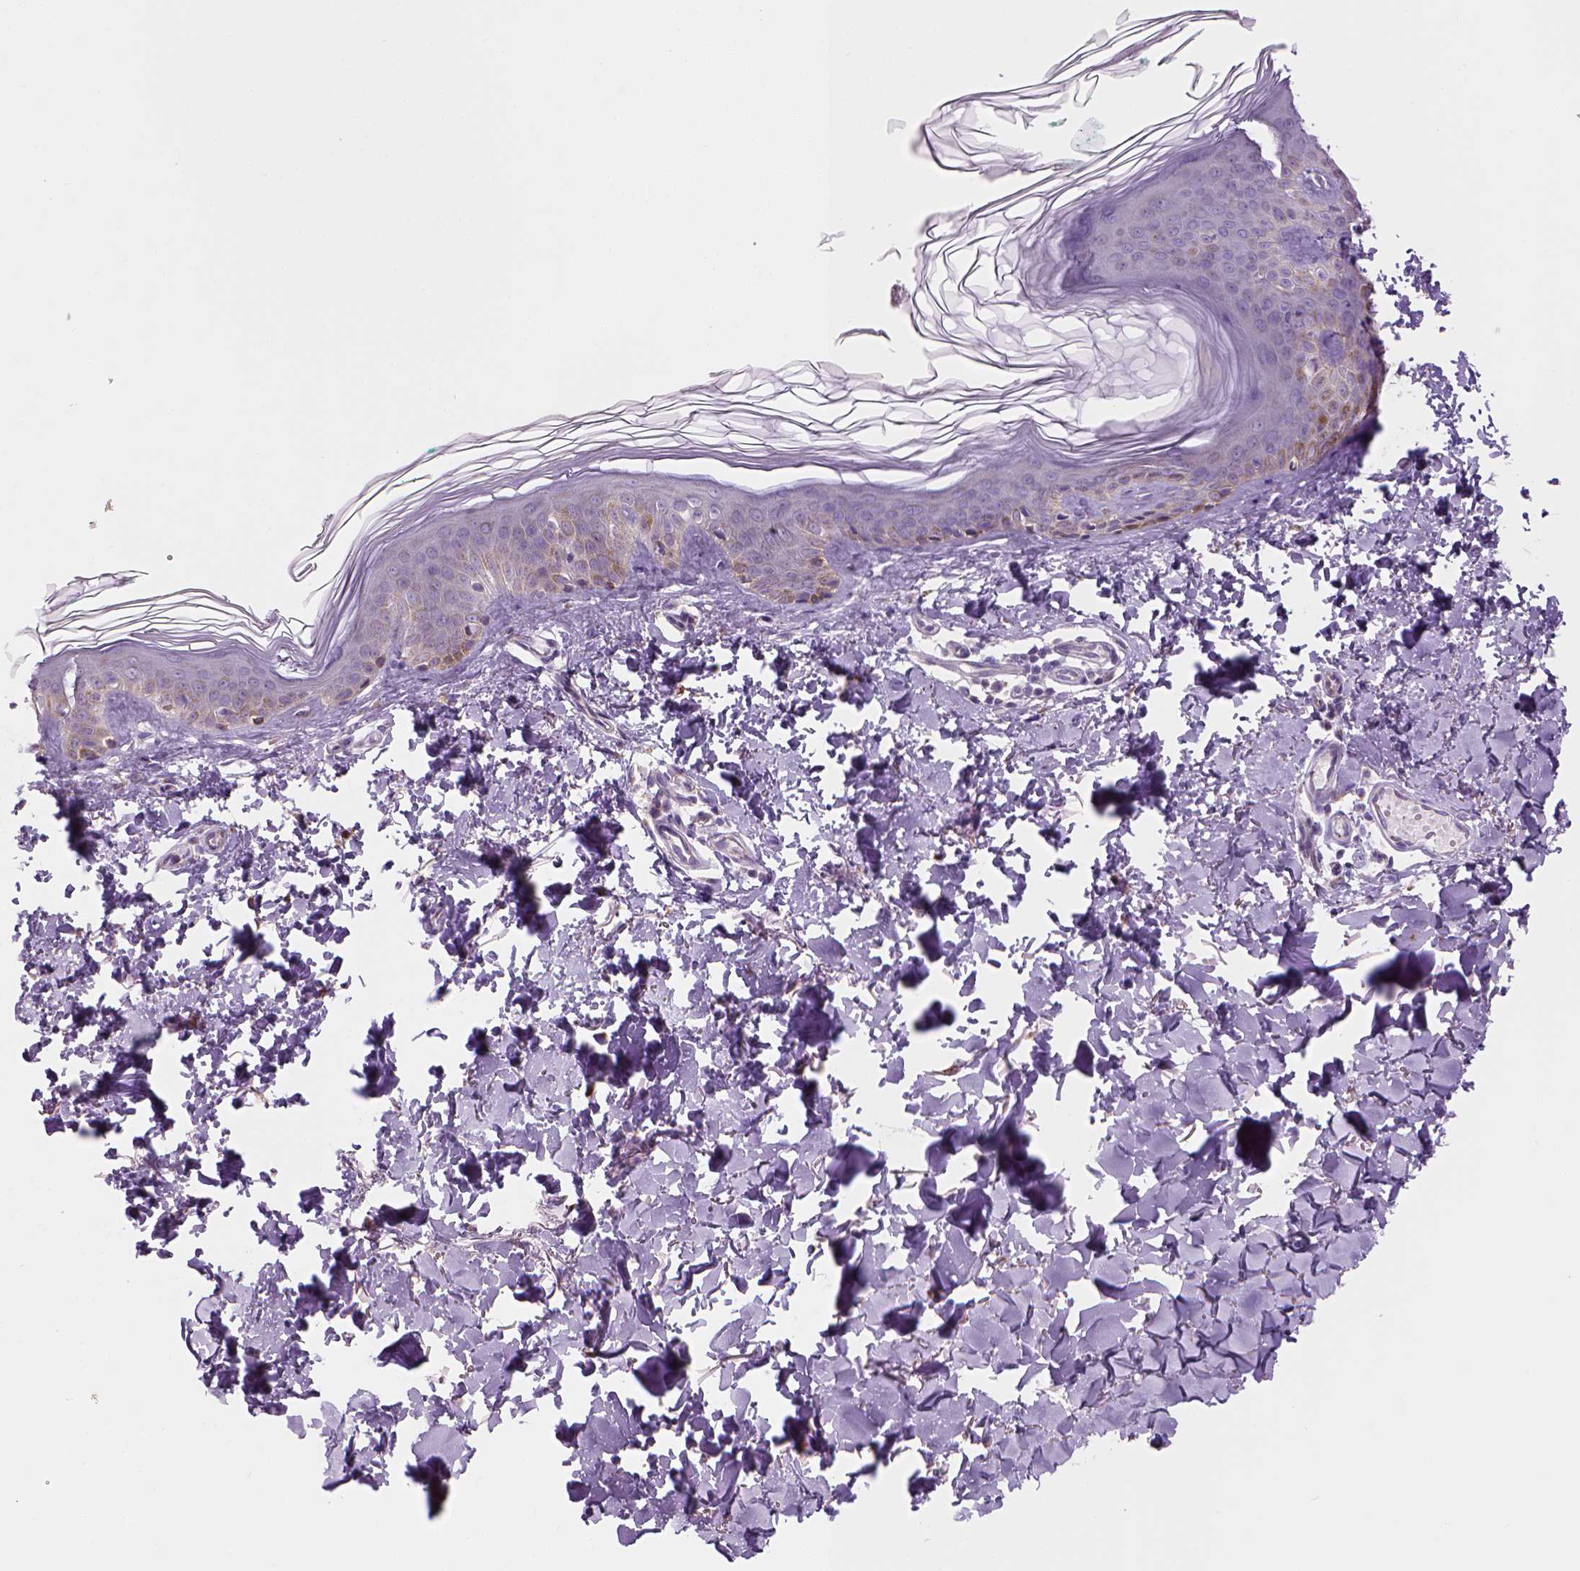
{"staining": {"intensity": "negative", "quantity": "none", "location": "none"}, "tissue": "skin", "cell_type": "Fibroblasts", "image_type": "normal", "snomed": [{"axis": "morphology", "description": "Normal tissue, NOS"}, {"axis": "topography", "description": "Skin"}, {"axis": "topography", "description": "Peripheral nerve tissue"}], "caption": "This photomicrograph is of benign skin stained with IHC to label a protein in brown with the nuclei are counter-stained blue. There is no positivity in fibroblasts.", "gene": "CES2", "patient": {"sex": "female", "age": 45}}